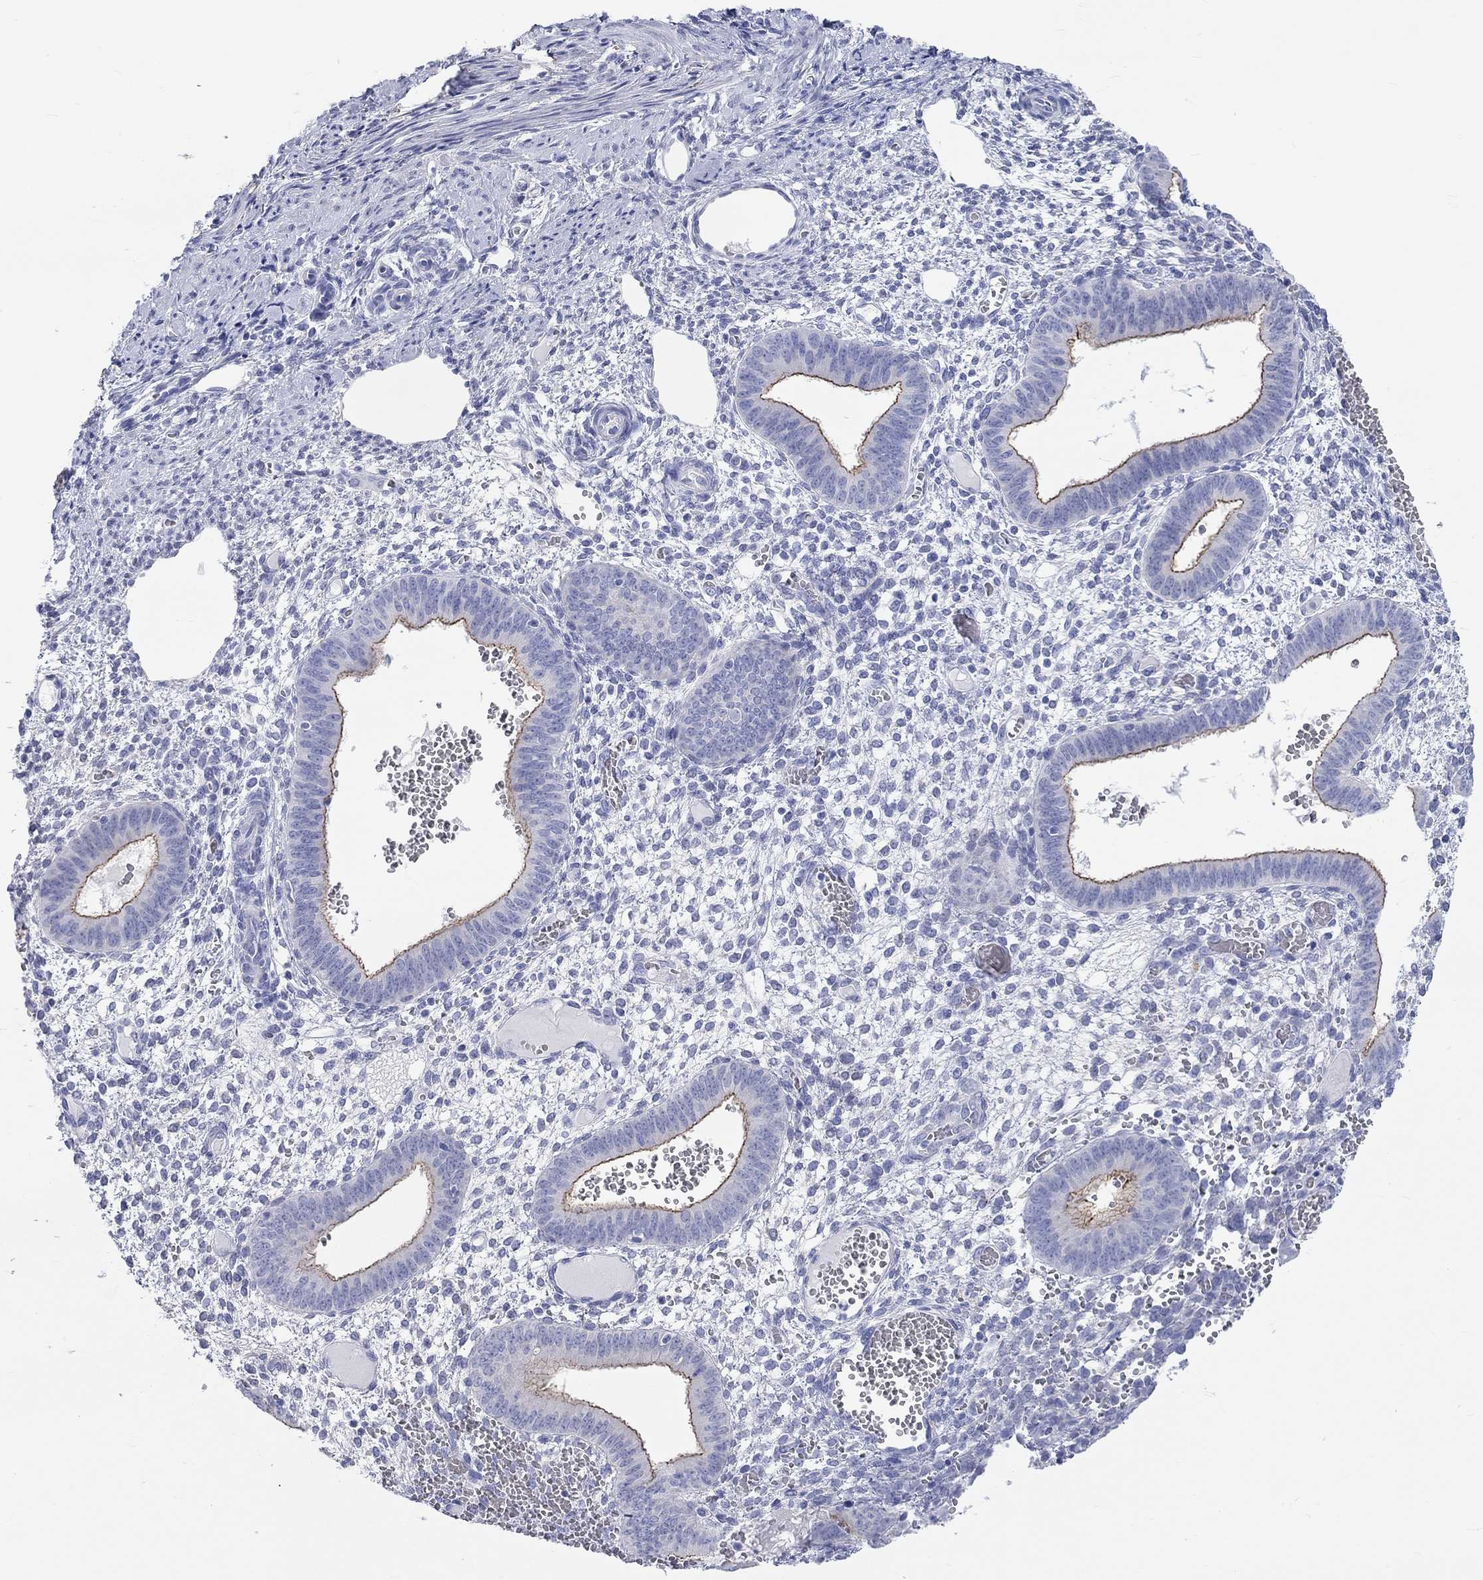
{"staining": {"intensity": "negative", "quantity": "none", "location": "none"}, "tissue": "endometrium", "cell_type": "Cells in endometrial stroma", "image_type": "normal", "snomed": [{"axis": "morphology", "description": "Normal tissue, NOS"}, {"axis": "topography", "description": "Endometrium"}], "caption": "IHC photomicrograph of benign endometrium: human endometrium stained with DAB (3,3'-diaminobenzidine) reveals no significant protein staining in cells in endometrial stroma.", "gene": "SPATA9", "patient": {"sex": "female", "age": 42}}